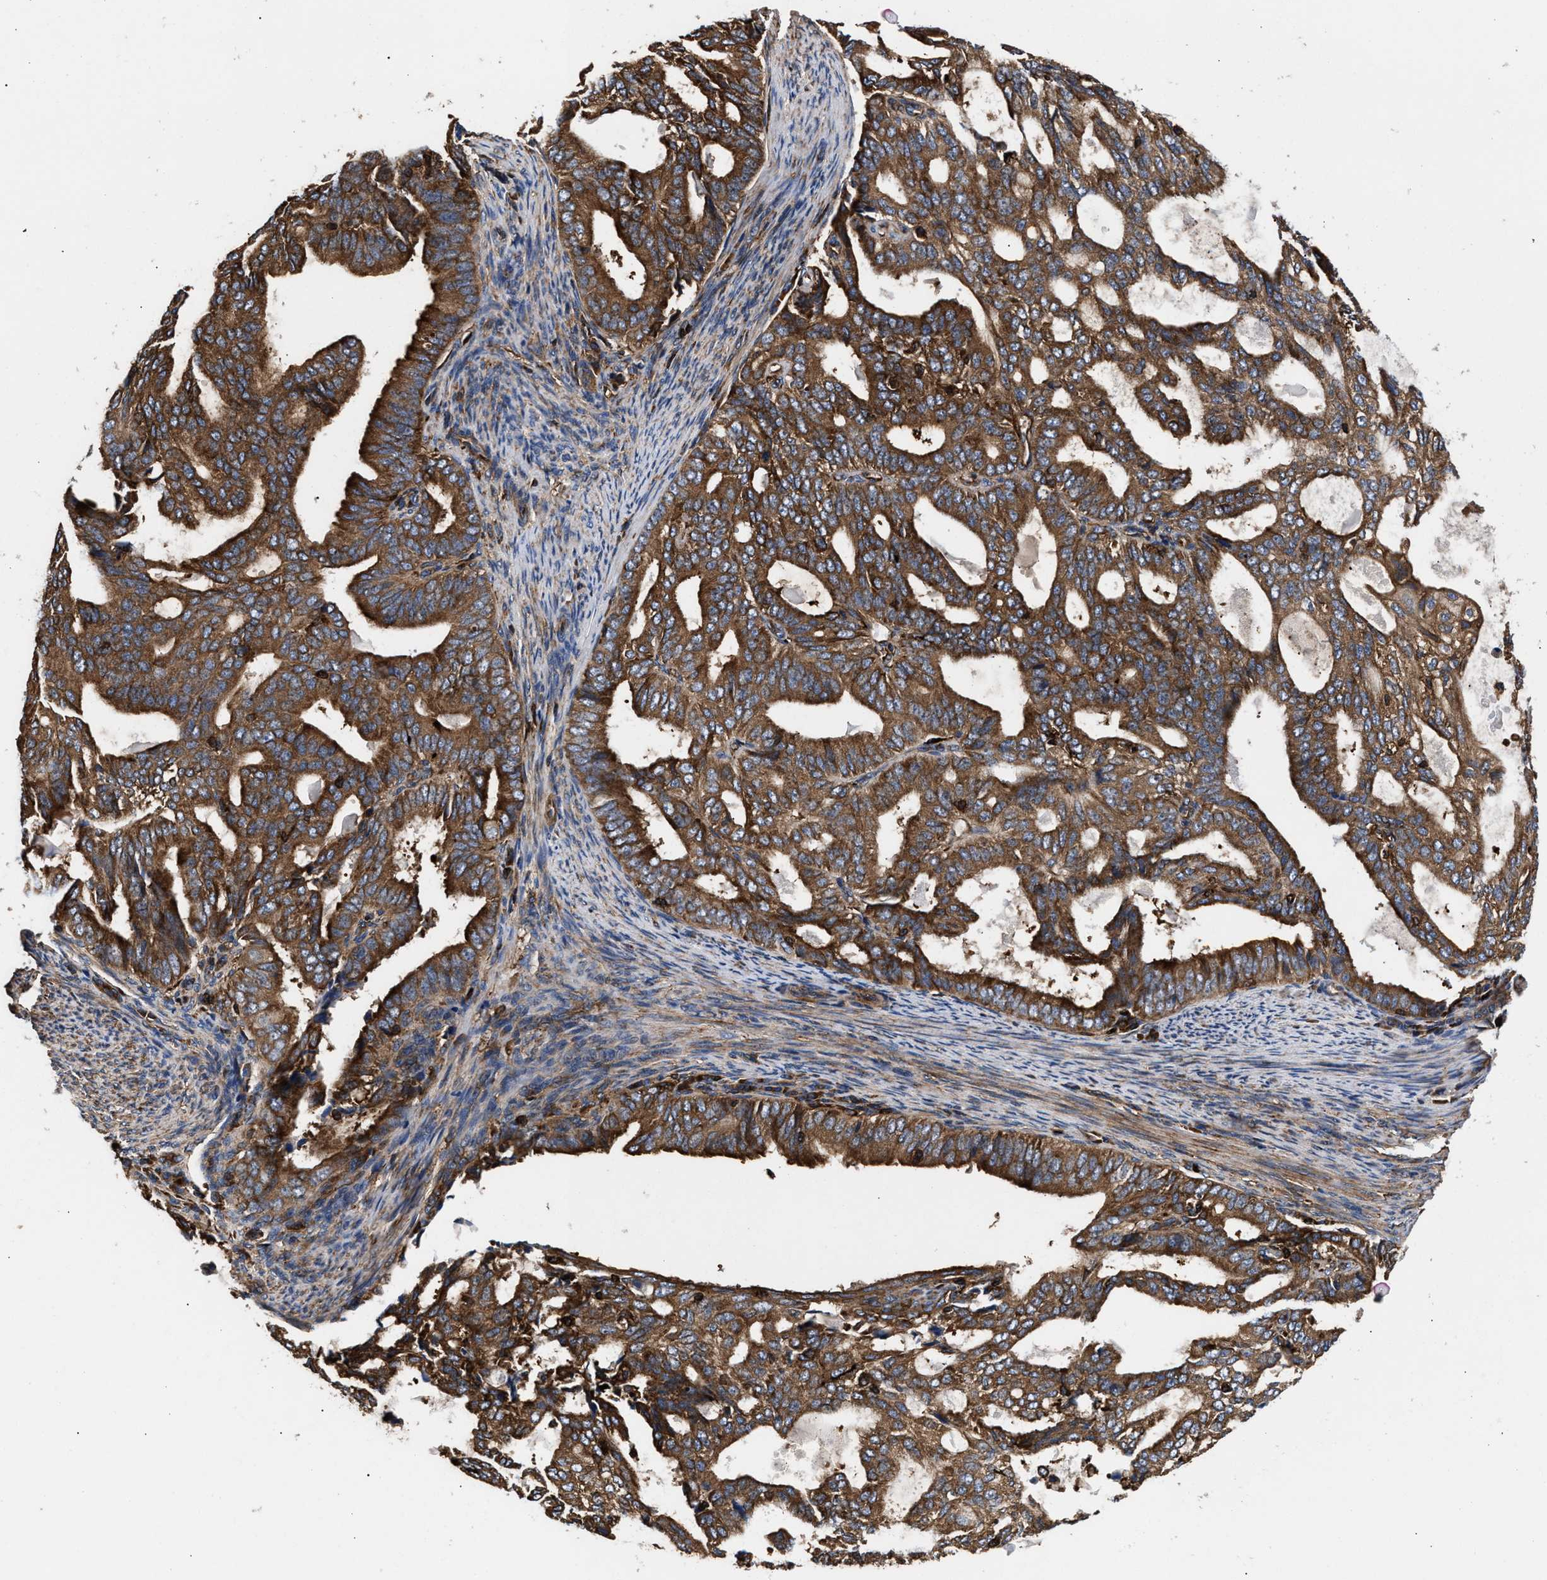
{"staining": {"intensity": "strong", "quantity": ">75%", "location": "cytoplasmic/membranous"}, "tissue": "endometrial cancer", "cell_type": "Tumor cells", "image_type": "cancer", "snomed": [{"axis": "morphology", "description": "Adenocarcinoma, NOS"}, {"axis": "topography", "description": "Endometrium"}], "caption": "Protein analysis of endometrial cancer tissue demonstrates strong cytoplasmic/membranous expression in about >75% of tumor cells.", "gene": "KYAT1", "patient": {"sex": "female", "age": 58}}